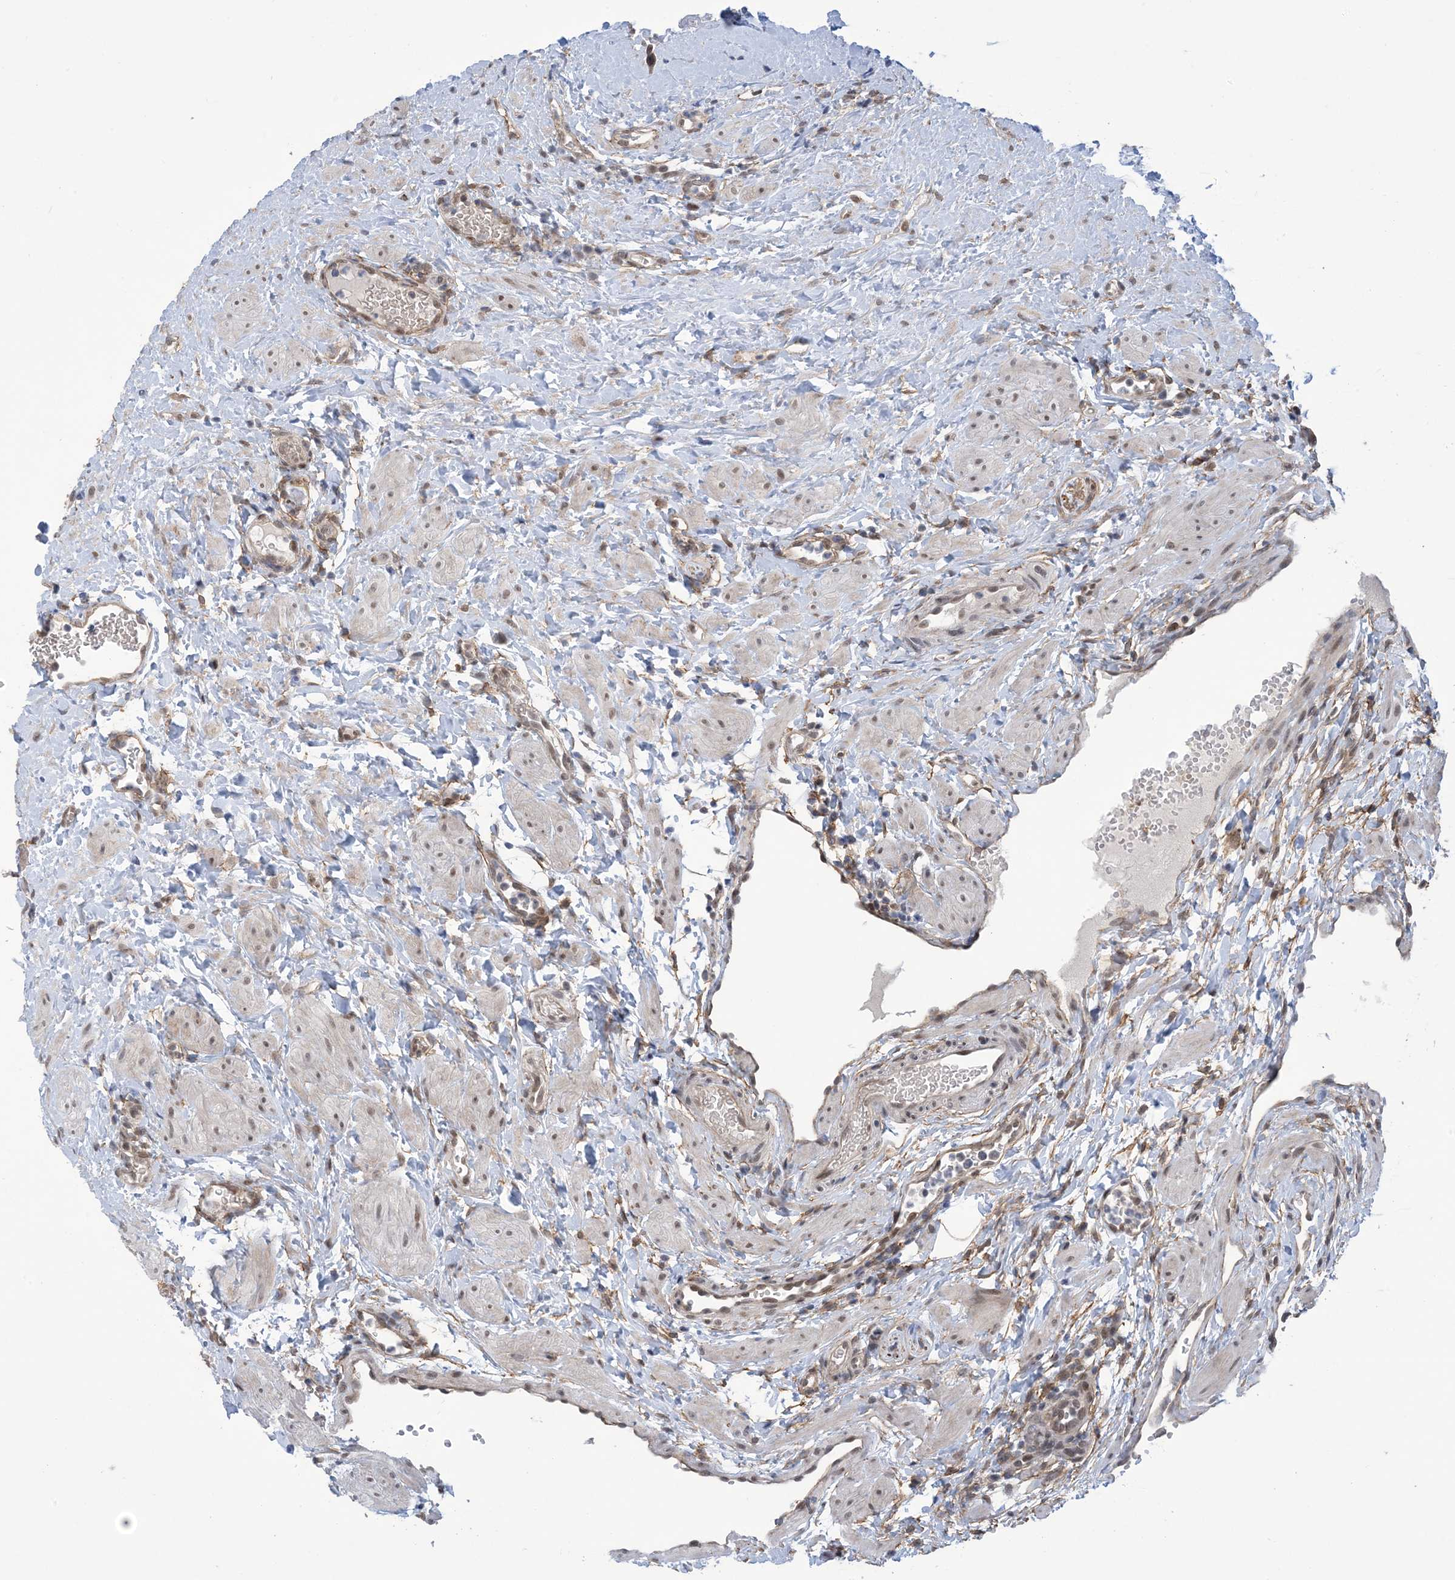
{"staining": {"intensity": "weak", "quantity": ">75%", "location": "cytoplasmic/membranous"}, "tissue": "ovary", "cell_type": "Follicle cells", "image_type": "normal", "snomed": [{"axis": "morphology", "description": "Normal tissue, NOS"}, {"axis": "morphology", "description": "Cyst, NOS"}, {"axis": "topography", "description": "Ovary"}], "caption": "This is an image of immunohistochemistry staining of unremarkable ovary, which shows weak positivity in the cytoplasmic/membranous of follicle cells.", "gene": "ZNF8", "patient": {"sex": "female", "age": 33}}